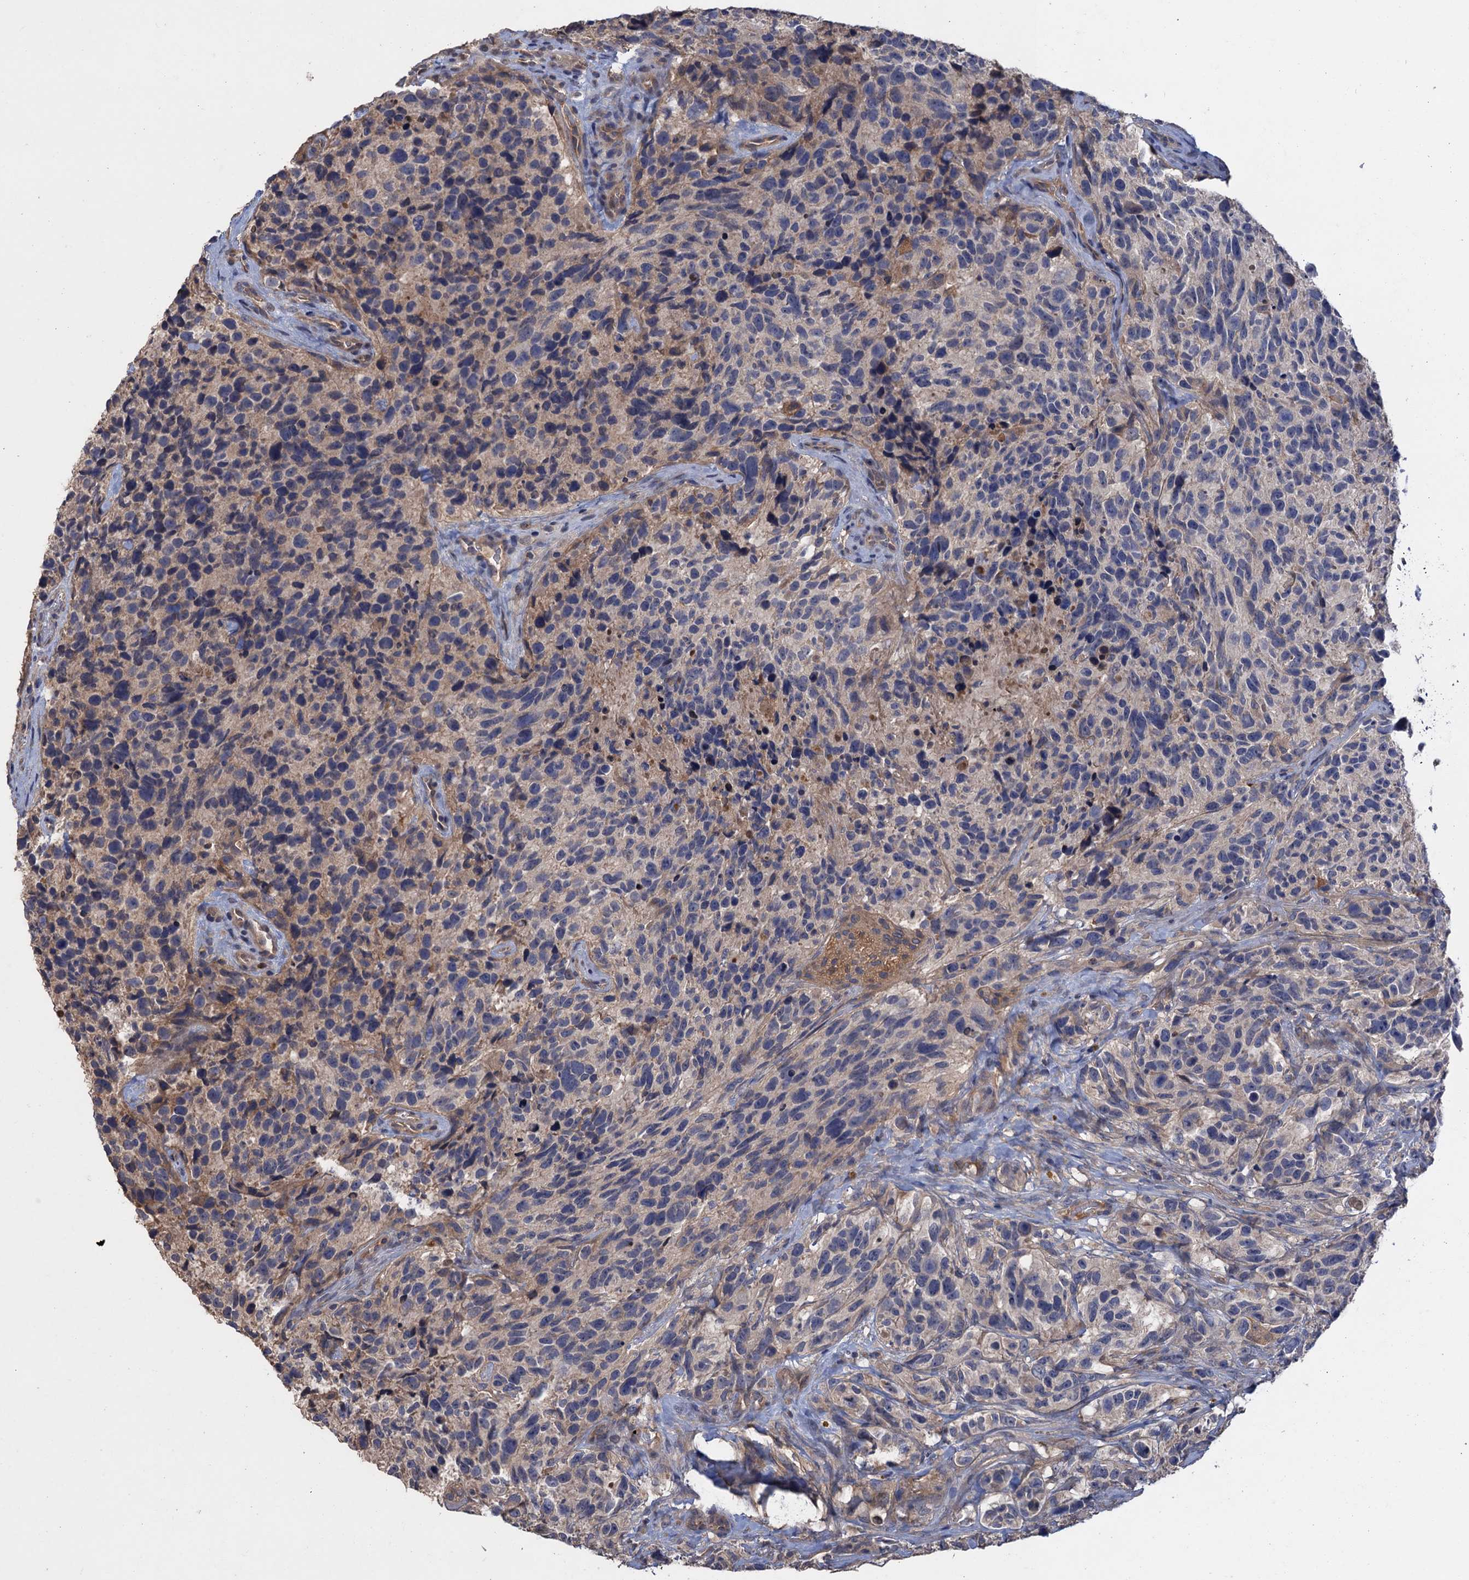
{"staining": {"intensity": "weak", "quantity": "<25%", "location": "cytoplasmic/membranous"}, "tissue": "glioma", "cell_type": "Tumor cells", "image_type": "cancer", "snomed": [{"axis": "morphology", "description": "Glioma, malignant, High grade"}, {"axis": "topography", "description": "Brain"}], "caption": "Histopathology image shows no protein positivity in tumor cells of glioma tissue.", "gene": "DGKA", "patient": {"sex": "male", "age": 69}}